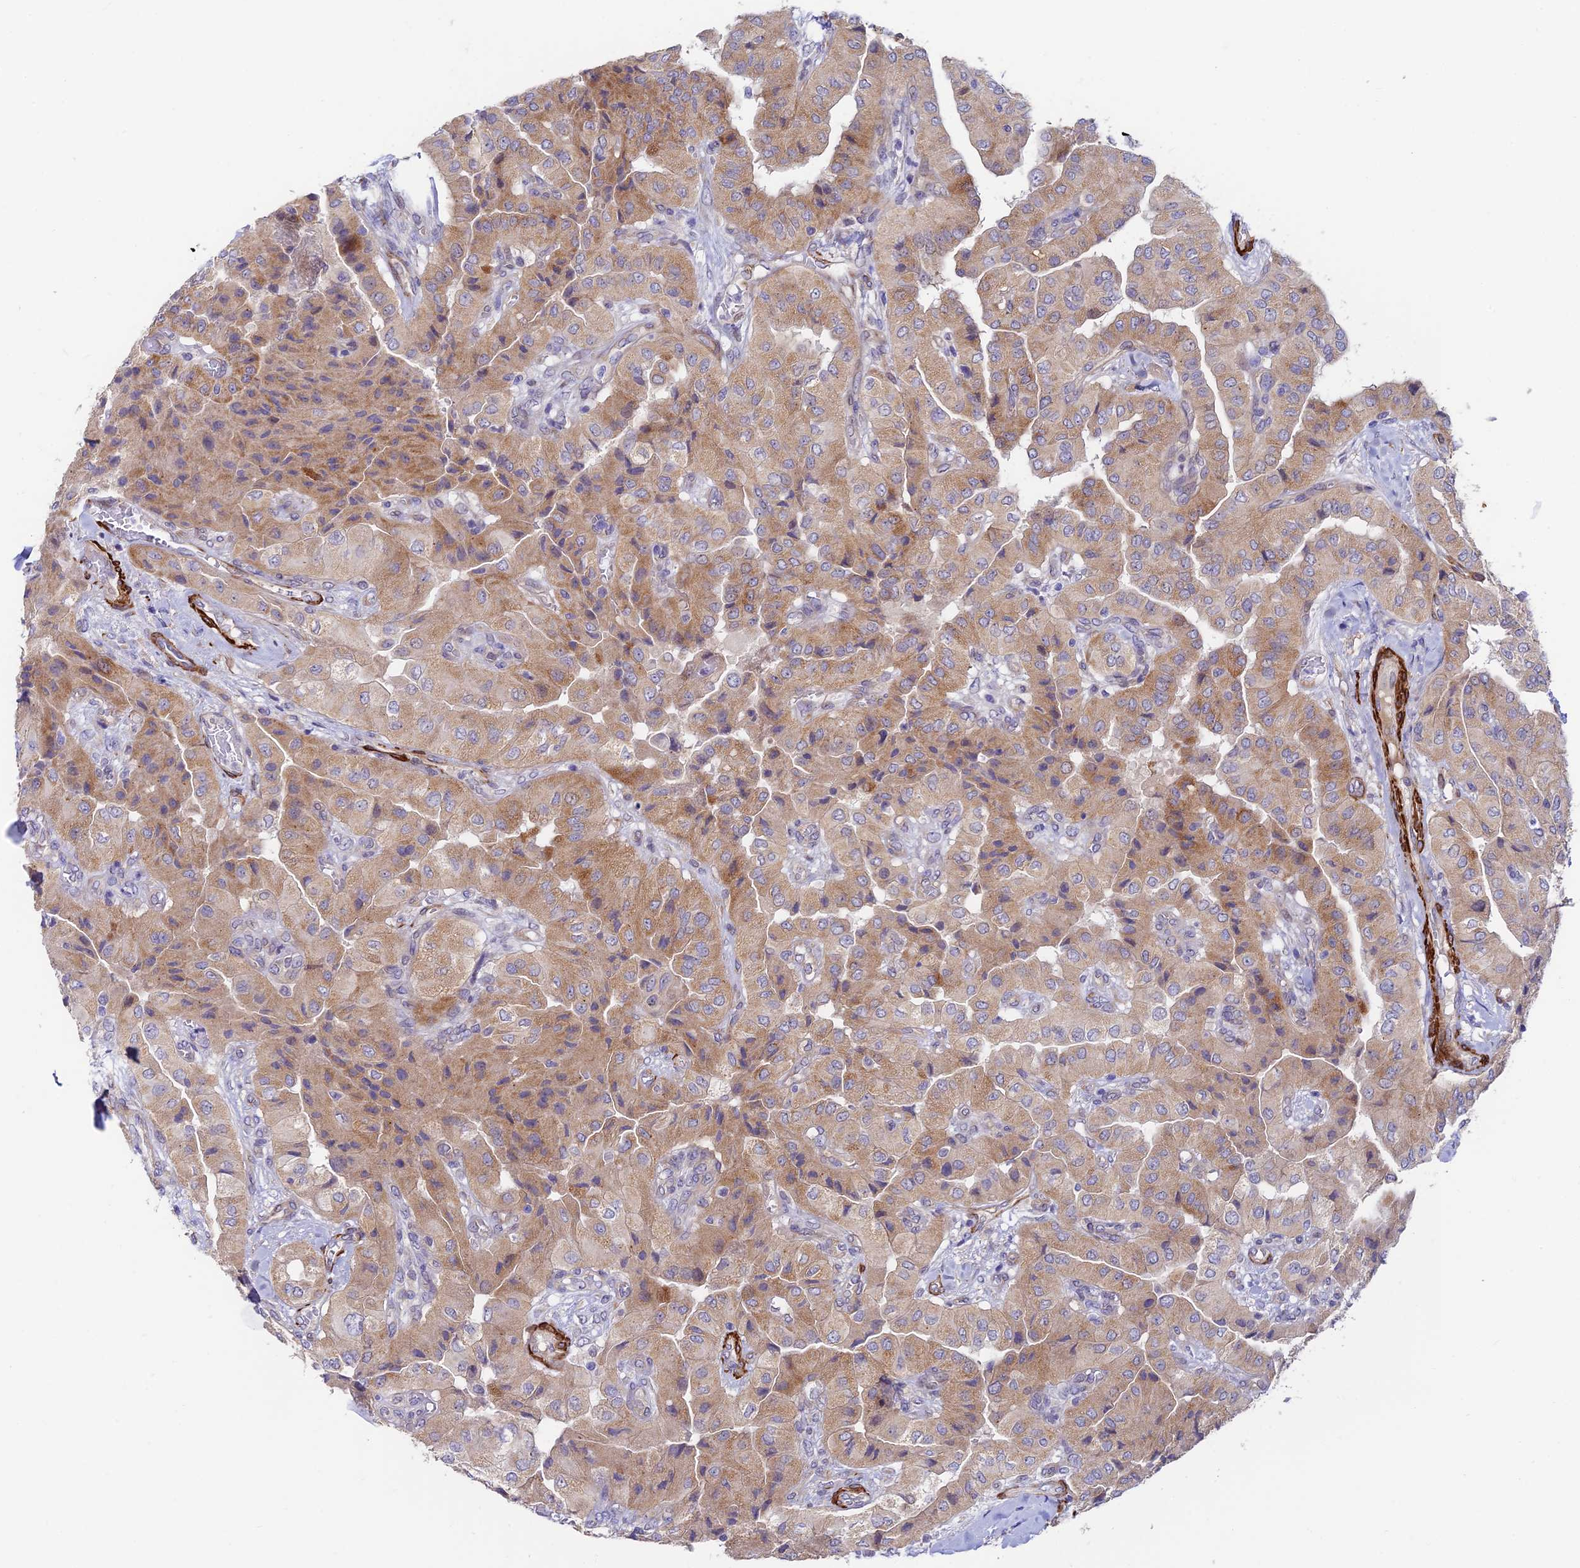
{"staining": {"intensity": "moderate", "quantity": ">75%", "location": "cytoplasmic/membranous"}, "tissue": "head and neck cancer", "cell_type": "Tumor cells", "image_type": "cancer", "snomed": [{"axis": "morphology", "description": "Adenocarcinoma, NOS"}, {"axis": "topography", "description": "Head-Neck"}], "caption": "Human adenocarcinoma (head and neck) stained with a protein marker reveals moderate staining in tumor cells.", "gene": "ANKRD50", "patient": {"sex": "male", "age": 66}}